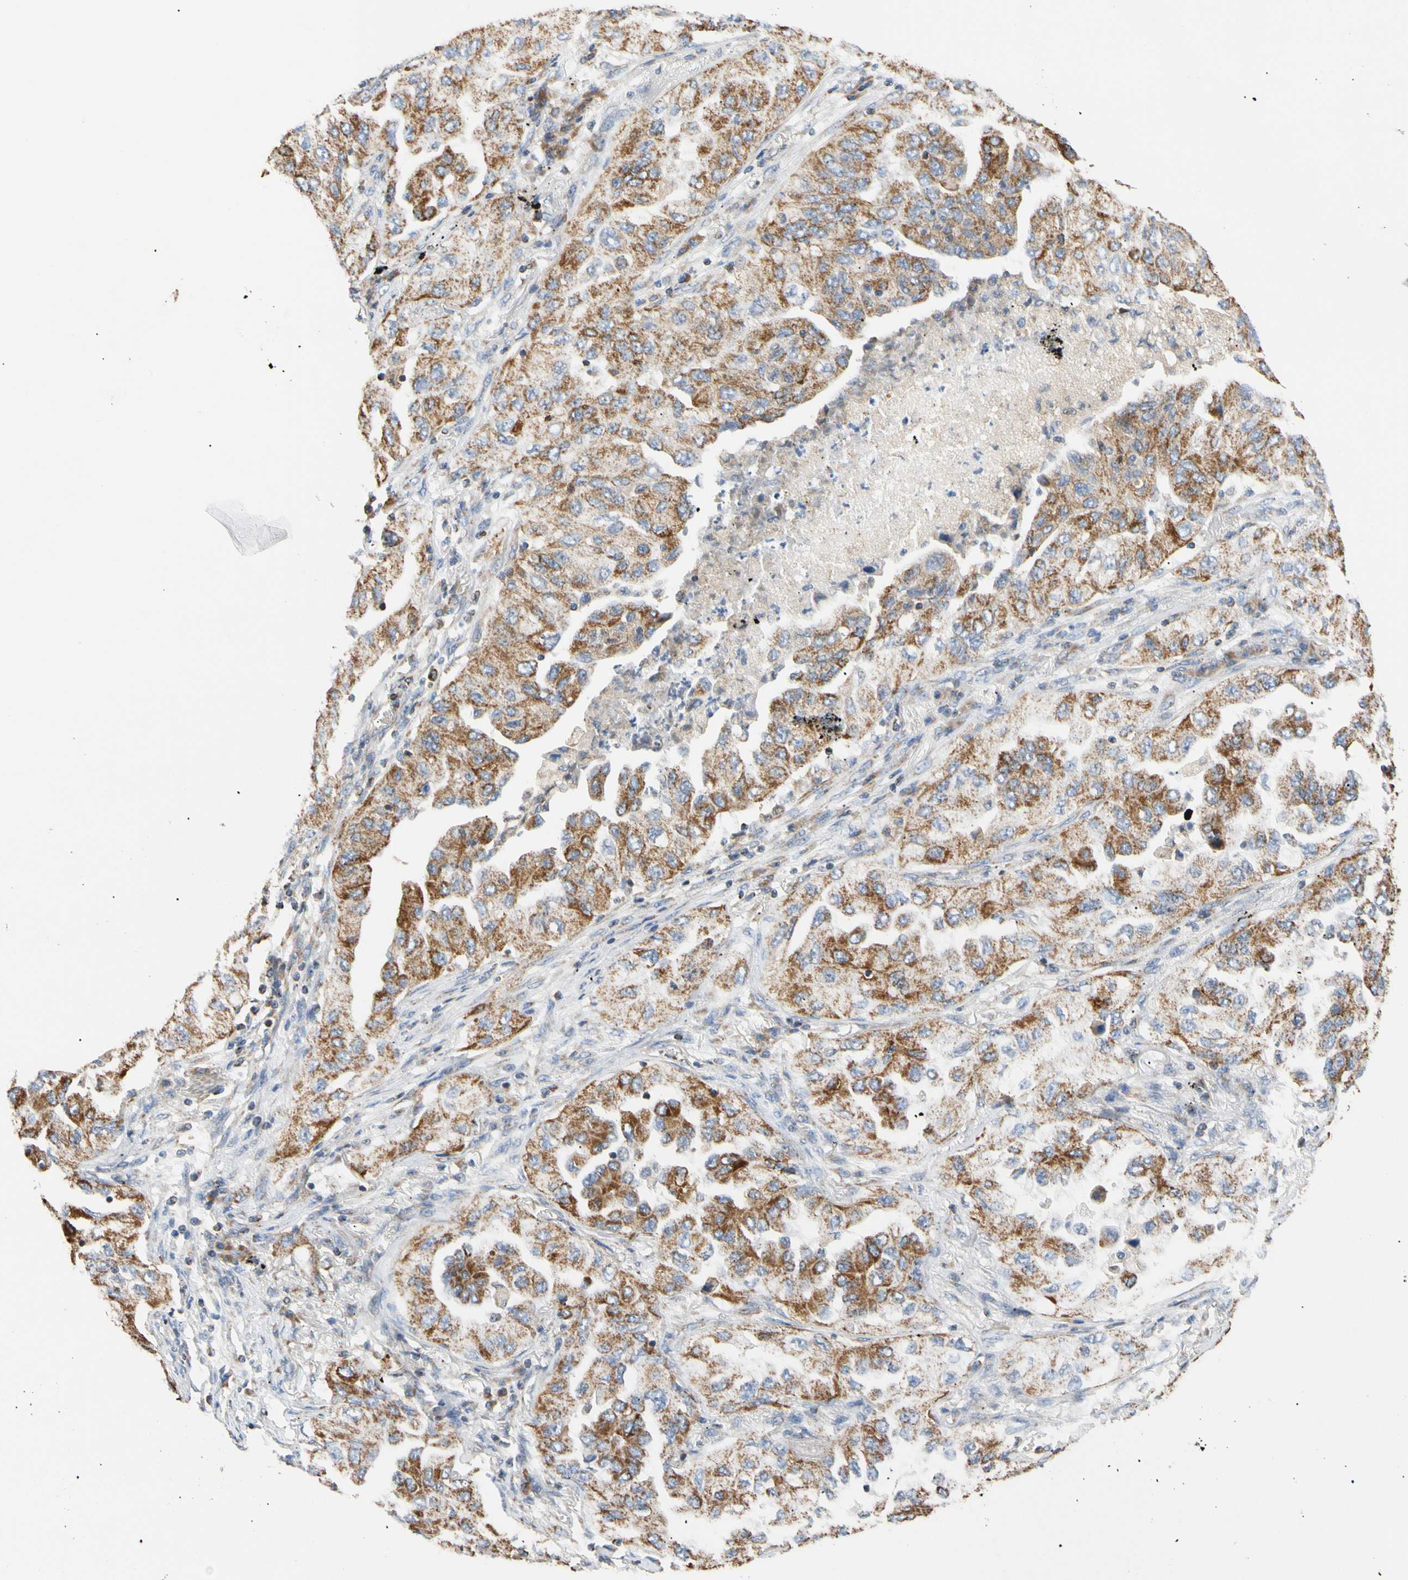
{"staining": {"intensity": "moderate", "quantity": ">75%", "location": "cytoplasmic/membranous"}, "tissue": "lung cancer", "cell_type": "Tumor cells", "image_type": "cancer", "snomed": [{"axis": "morphology", "description": "Adenocarcinoma, NOS"}, {"axis": "topography", "description": "Lung"}], "caption": "Lung adenocarcinoma stained for a protein shows moderate cytoplasmic/membranous positivity in tumor cells.", "gene": "PLGRKT", "patient": {"sex": "female", "age": 65}}